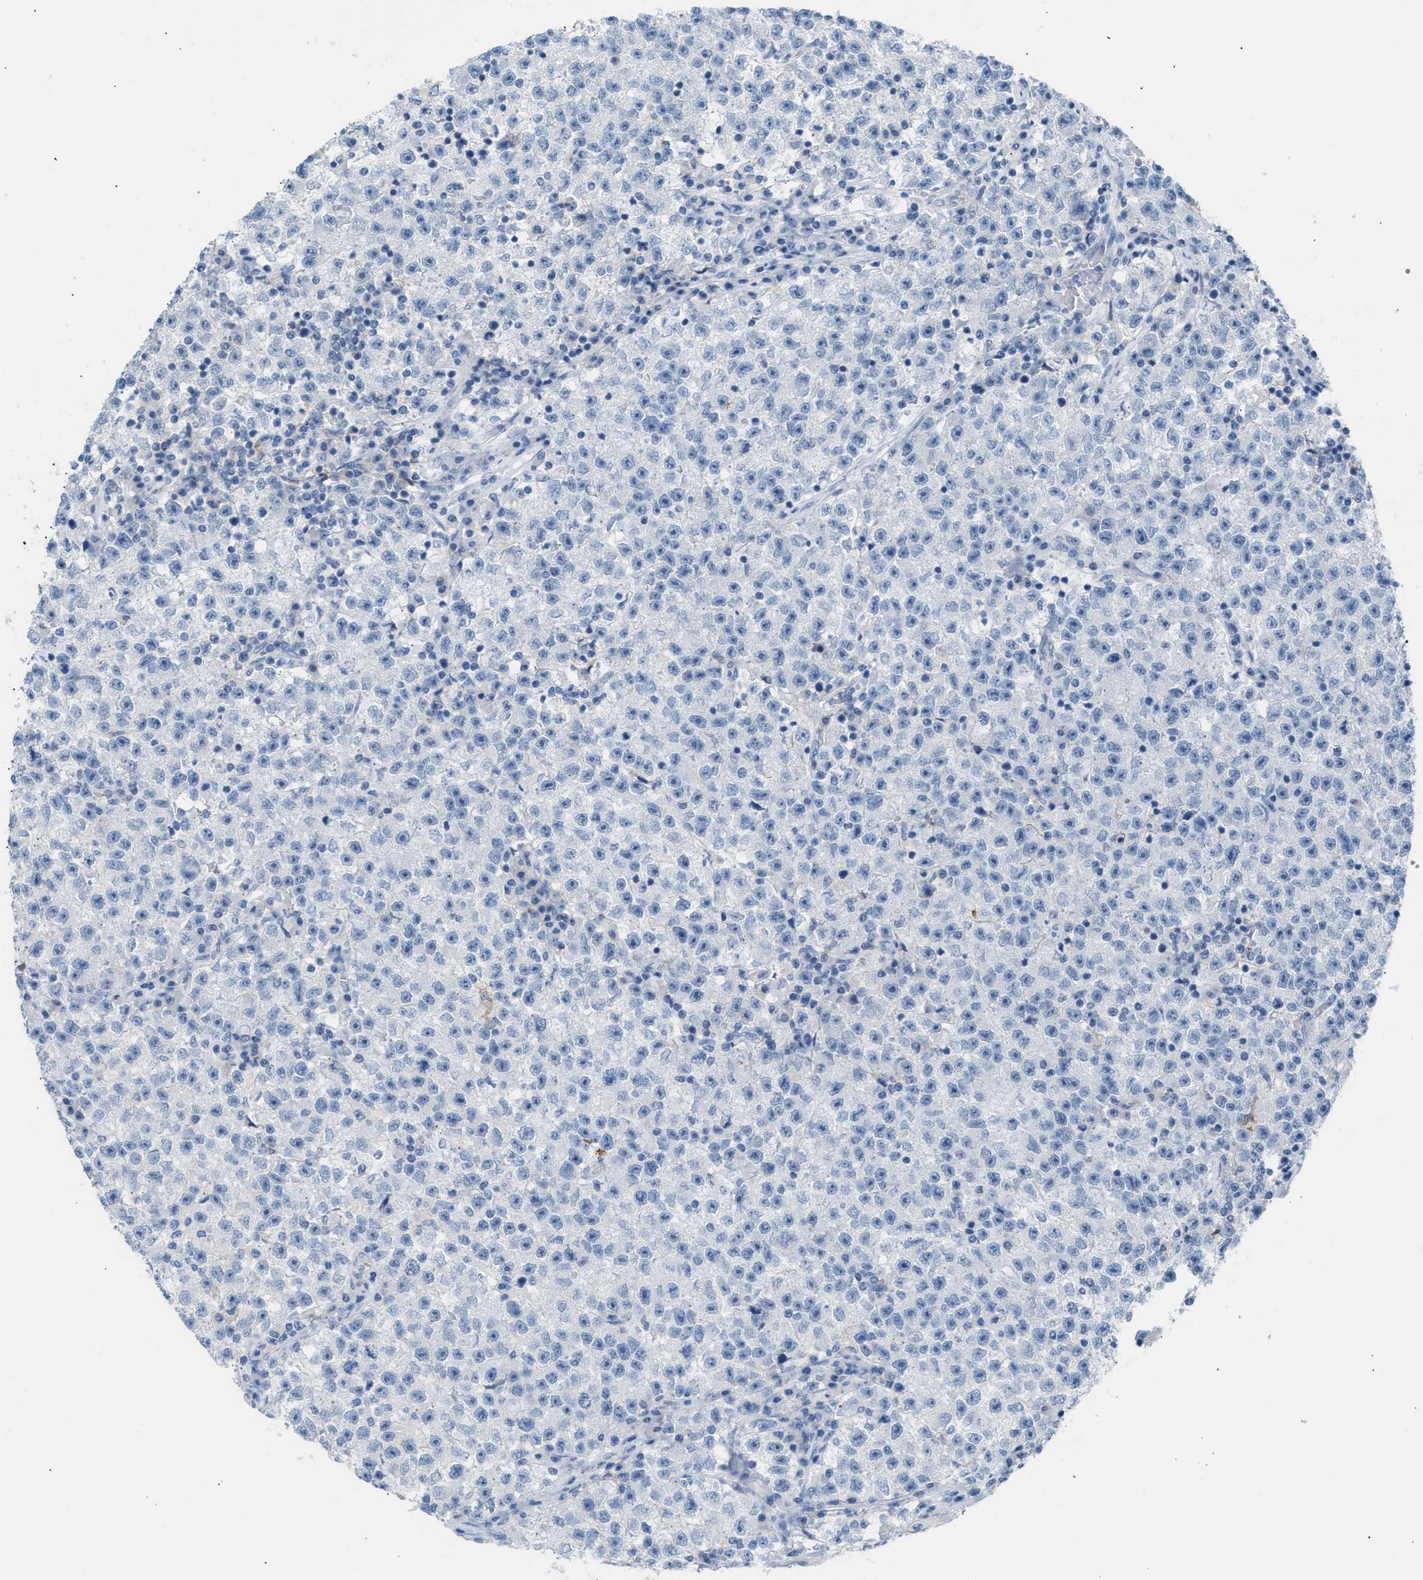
{"staining": {"intensity": "negative", "quantity": "none", "location": "none"}, "tissue": "testis cancer", "cell_type": "Tumor cells", "image_type": "cancer", "snomed": [{"axis": "morphology", "description": "Seminoma, NOS"}, {"axis": "topography", "description": "Testis"}], "caption": "A histopathology image of human seminoma (testis) is negative for staining in tumor cells.", "gene": "ERBB2", "patient": {"sex": "male", "age": 22}}